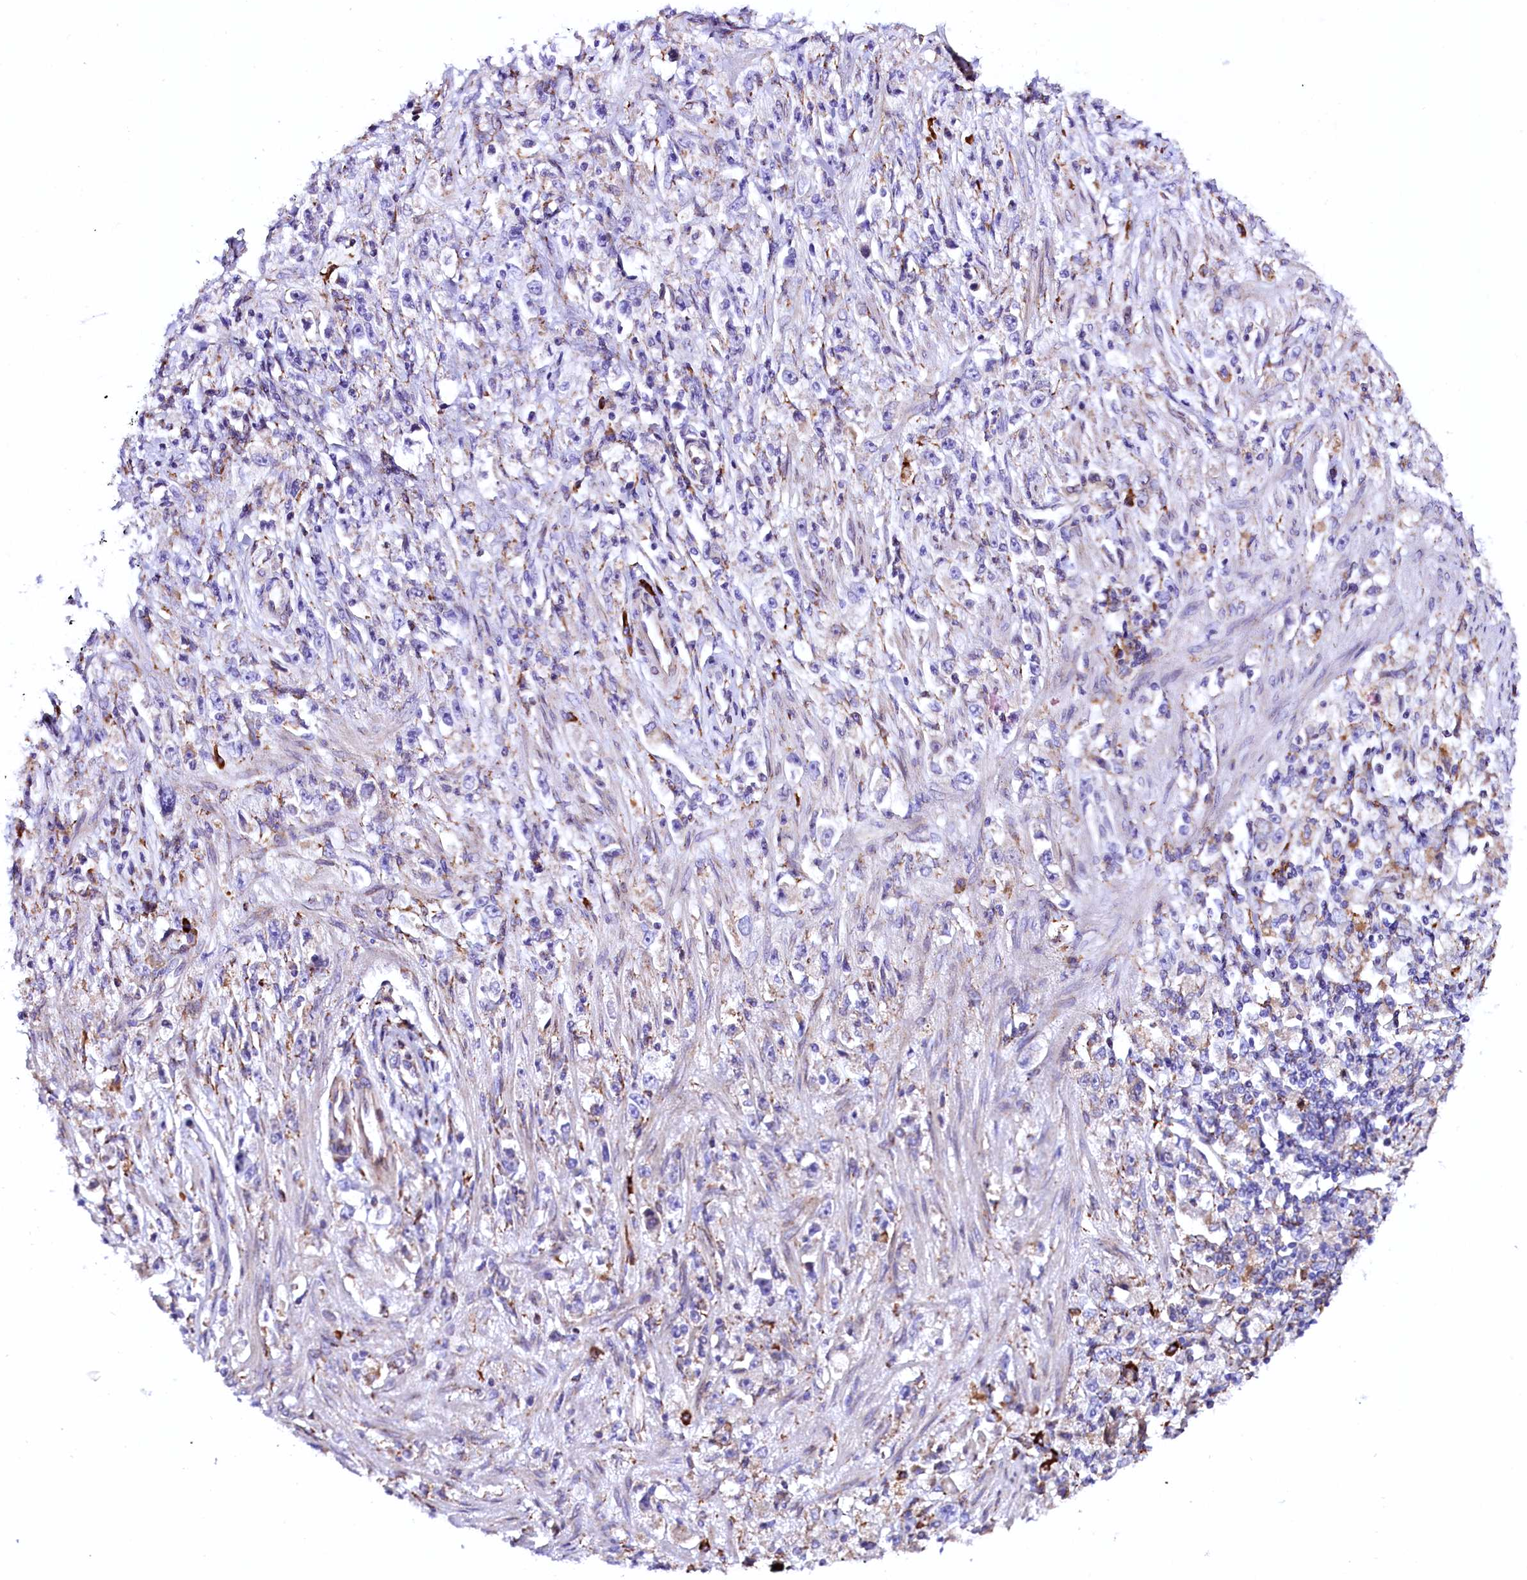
{"staining": {"intensity": "negative", "quantity": "none", "location": "none"}, "tissue": "stomach cancer", "cell_type": "Tumor cells", "image_type": "cancer", "snomed": [{"axis": "morphology", "description": "Adenocarcinoma, NOS"}, {"axis": "topography", "description": "Stomach"}], "caption": "Micrograph shows no protein staining in tumor cells of adenocarcinoma (stomach) tissue.", "gene": "CMTR2", "patient": {"sex": "female", "age": 59}}